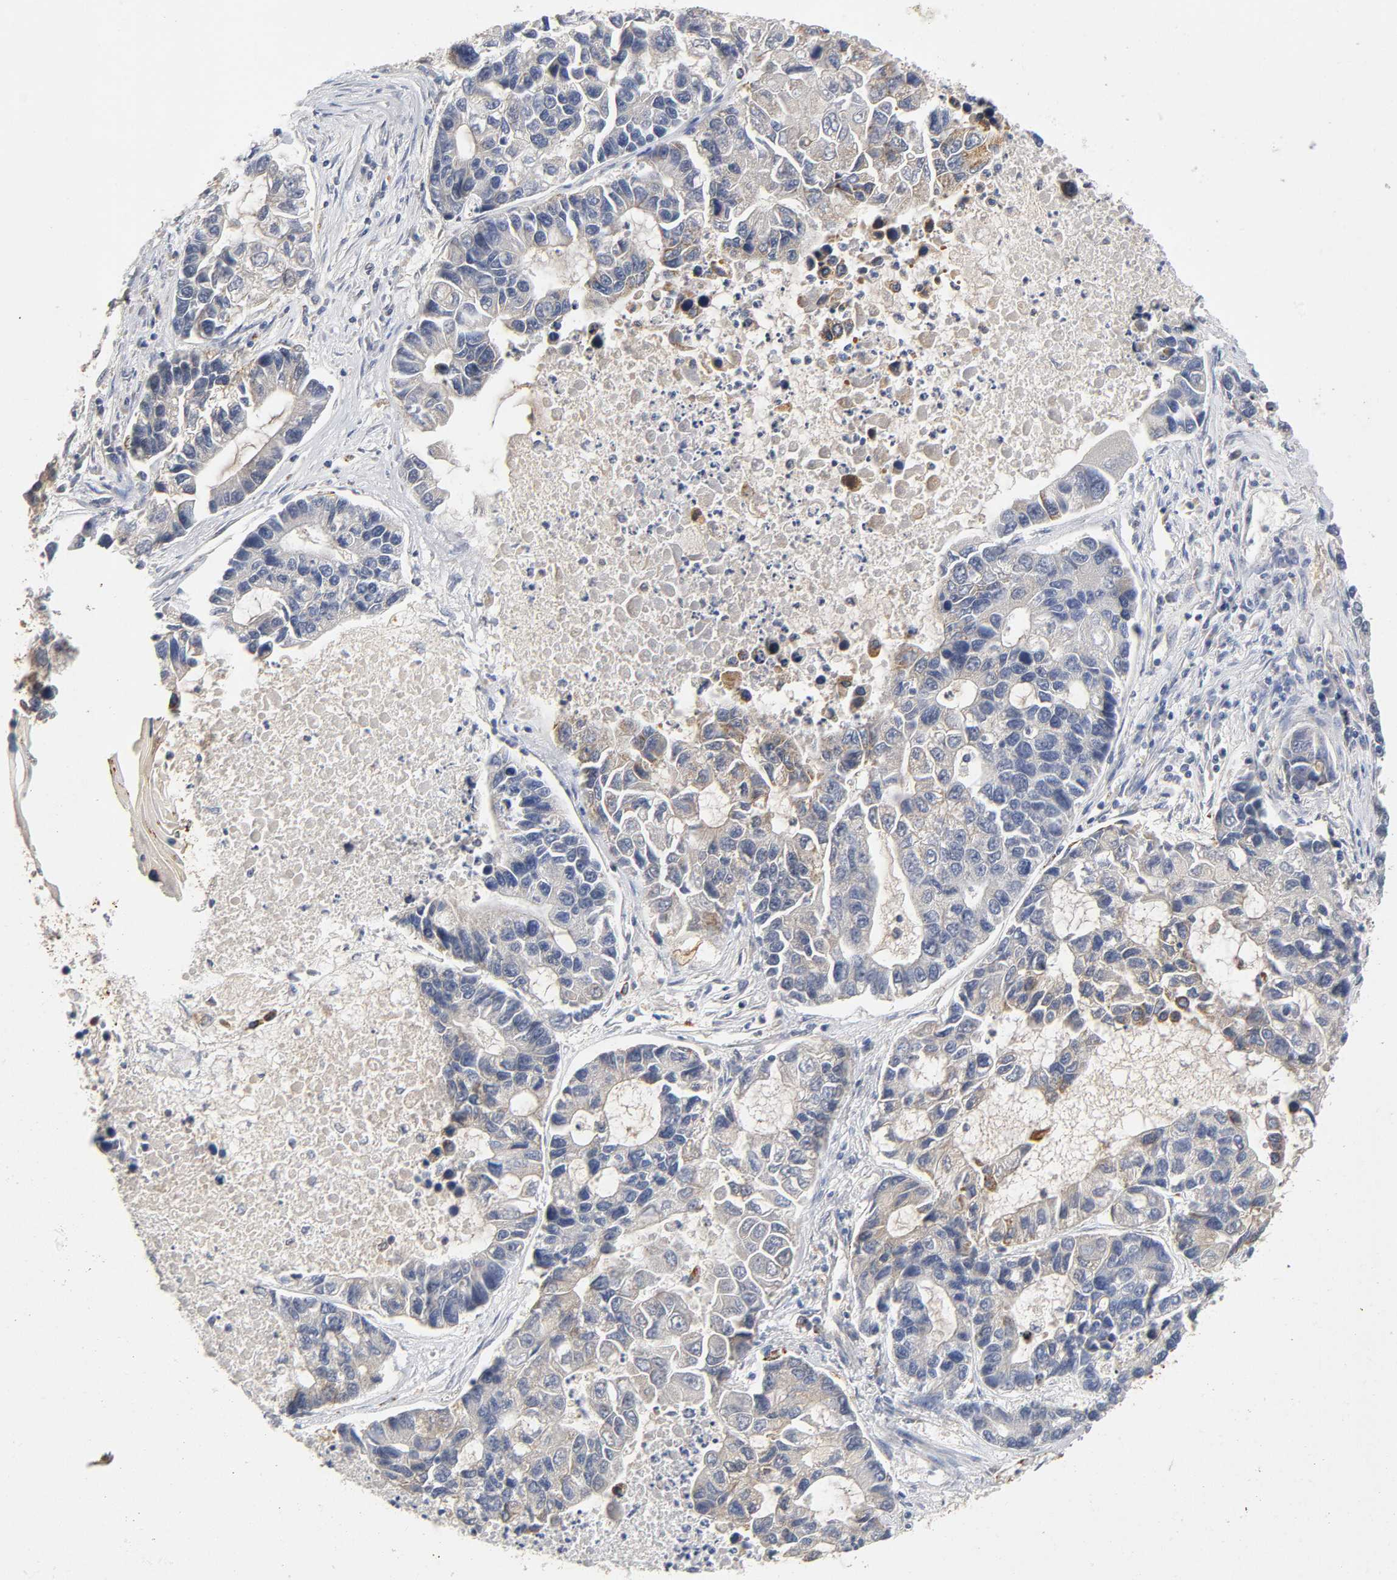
{"staining": {"intensity": "moderate", "quantity": "25%-75%", "location": "cytoplasmic/membranous"}, "tissue": "lung cancer", "cell_type": "Tumor cells", "image_type": "cancer", "snomed": [{"axis": "morphology", "description": "Adenocarcinoma, NOS"}, {"axis": "topography", "description": "Lung"}], "caption": "Tumor cells show moderate cytoplasmic/membranous expression in approximately 25%-75% of cells in adenocarcinoma (lung).", "gene": "ISG15", "patient": {"sex": "female", "age": 51}}